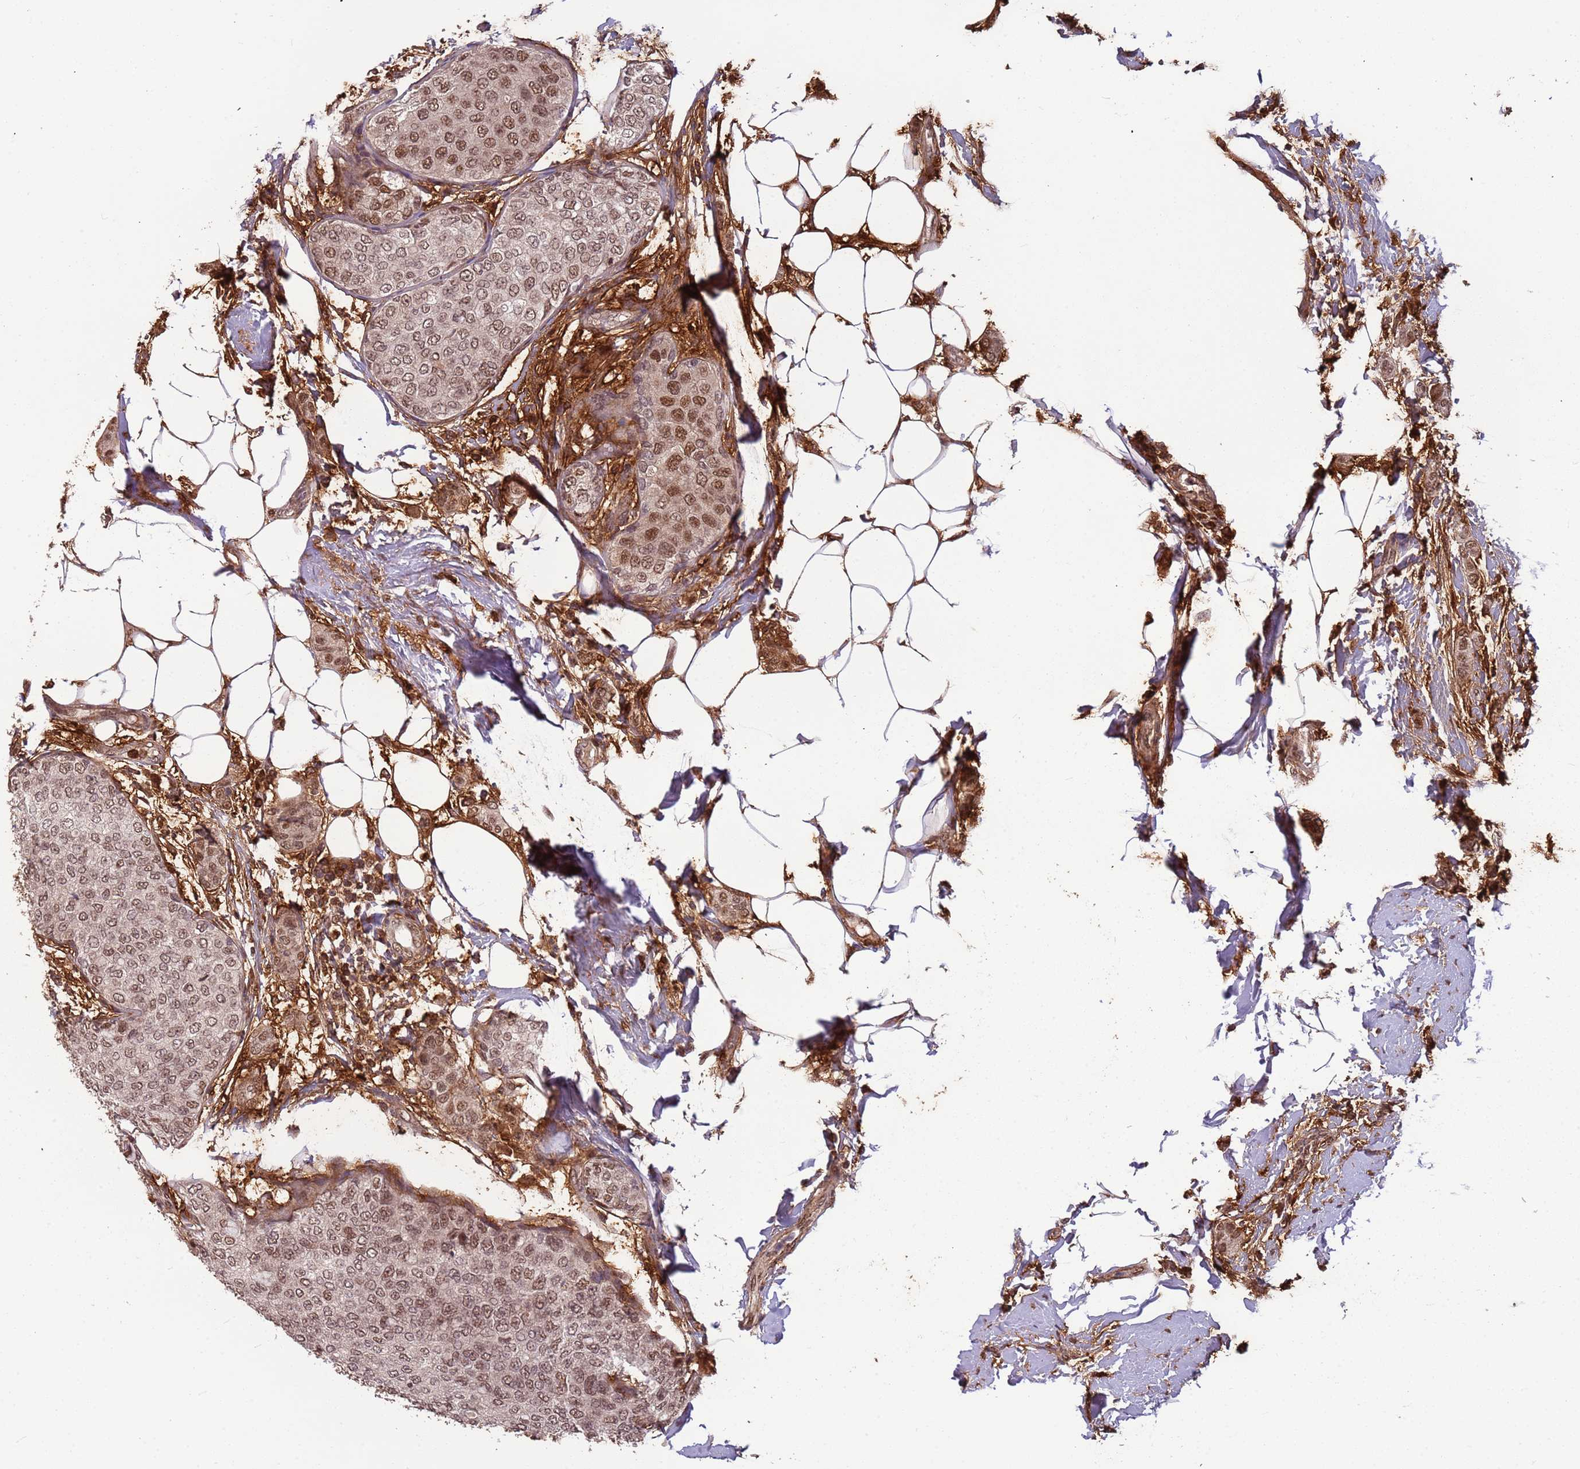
{"staining": {"intensity": "moderate", "quantity": ">75%", "location": "nuclear"}, "tissue": "breast cancer", "cell_type": "Tumor cells", "image_type": "cancer", "snomed": [{"axis": "morphology", "description": "Duct carcinoma"}, {"axis": "topography", "description": "Breast"}], "caption": "High-power microscopy captured an immunohistochemistry micrograph of breast intraductal carcinoma, revealing moderate nuclear staining in approximately >75% of tumor cells.", "gene": "POLR3H", "patient": {"sex": "female", "age": 72}}